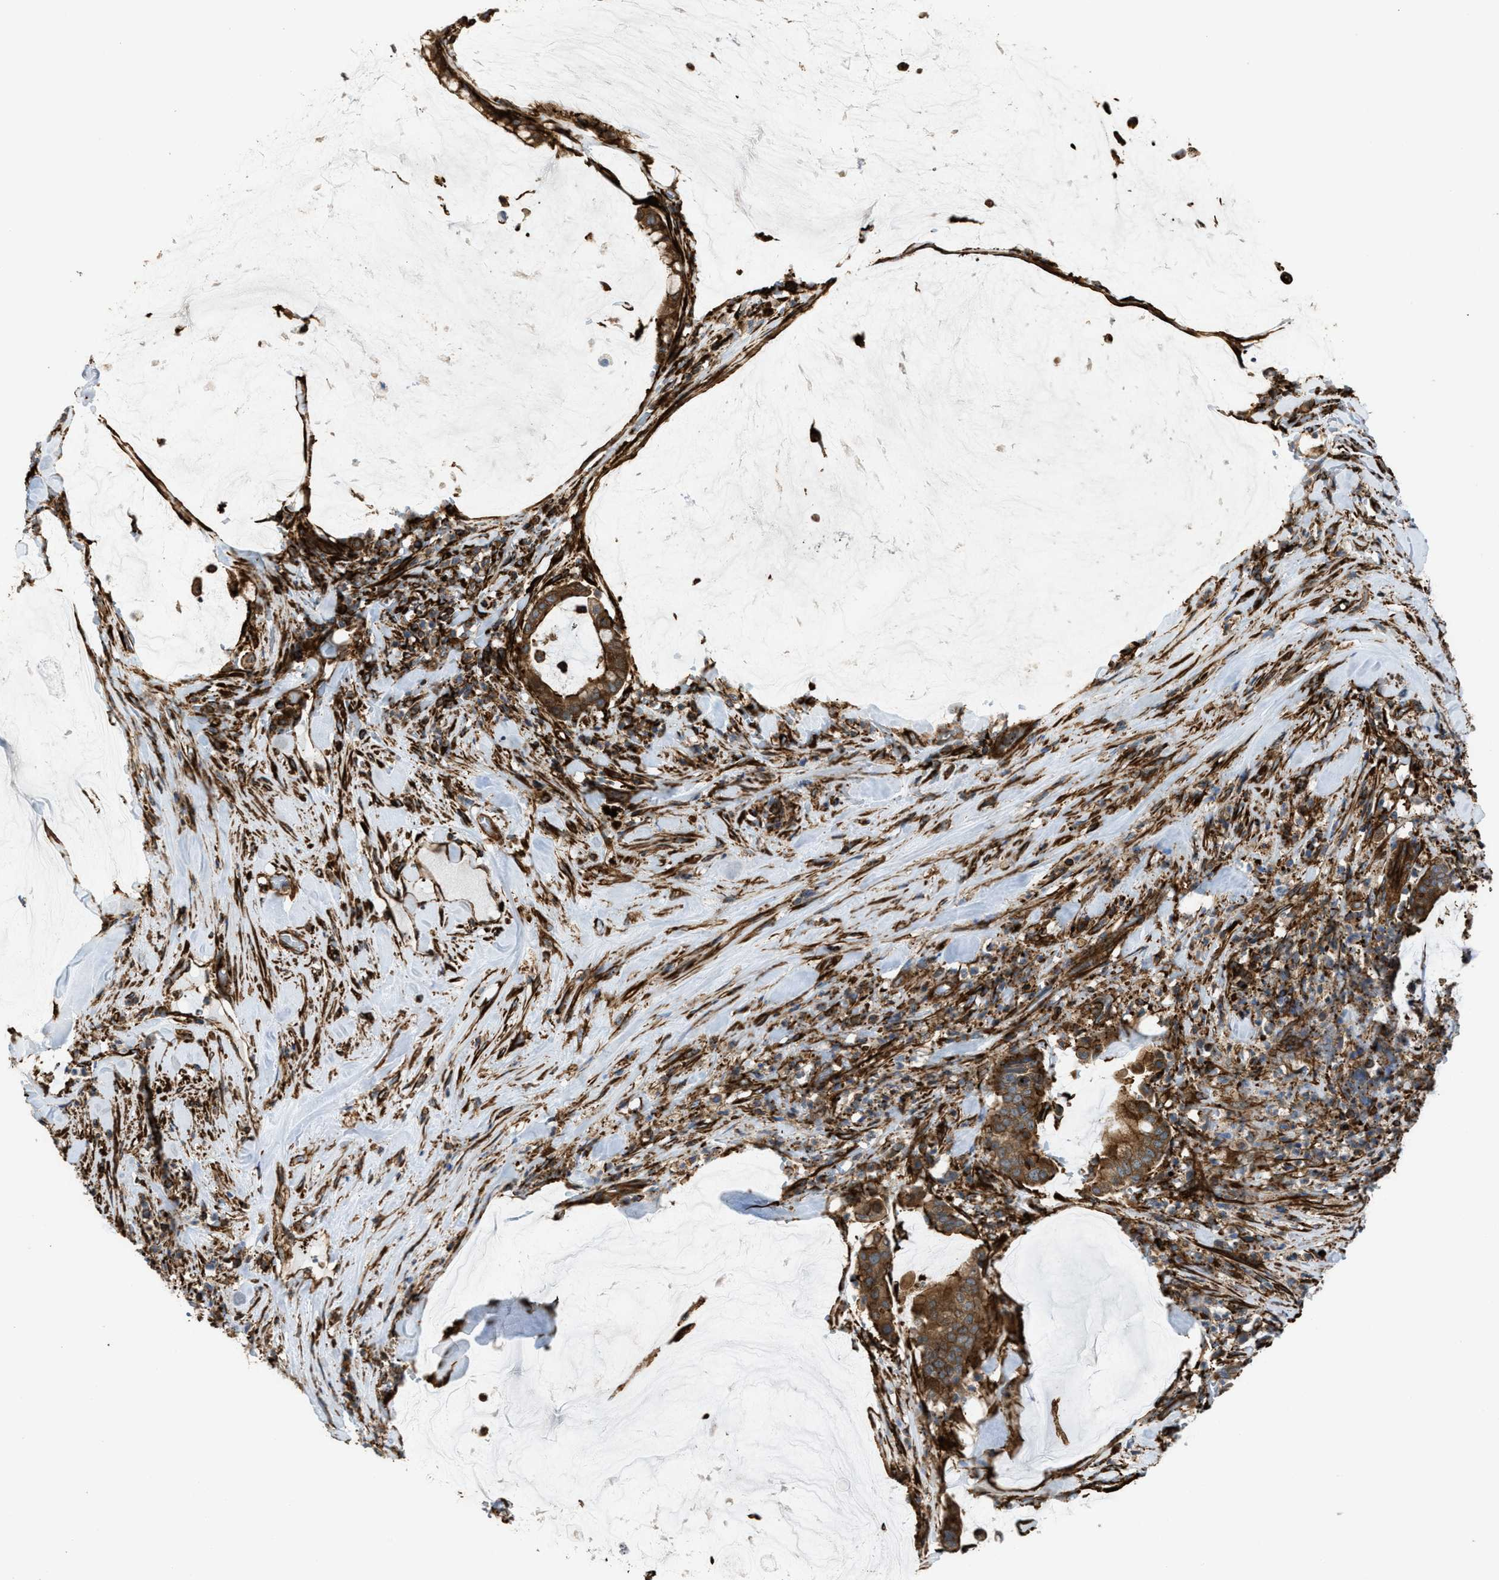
{"staining": {"intensity": "moderate", "quantity": ">75%", "location": "cytoplasmic/membranous"}, "tissue": "pancreatic cancer", "cell_type": "Tumor cells", "image_type": "cancer", "snomed": [{"axis": "morphology", "description": "Adenocarcinoma, NOS"}, {"axis": "topography", "description": "Pancreas"}], "caption": "The image displays staining of adenocarcinoma (pancreatic), revealing moderate cytoplasmic/membranous protein staining (brown color) within tumor cells.", "gene": "EGLN1", "patient": {"sex": "male", "age": 41}}